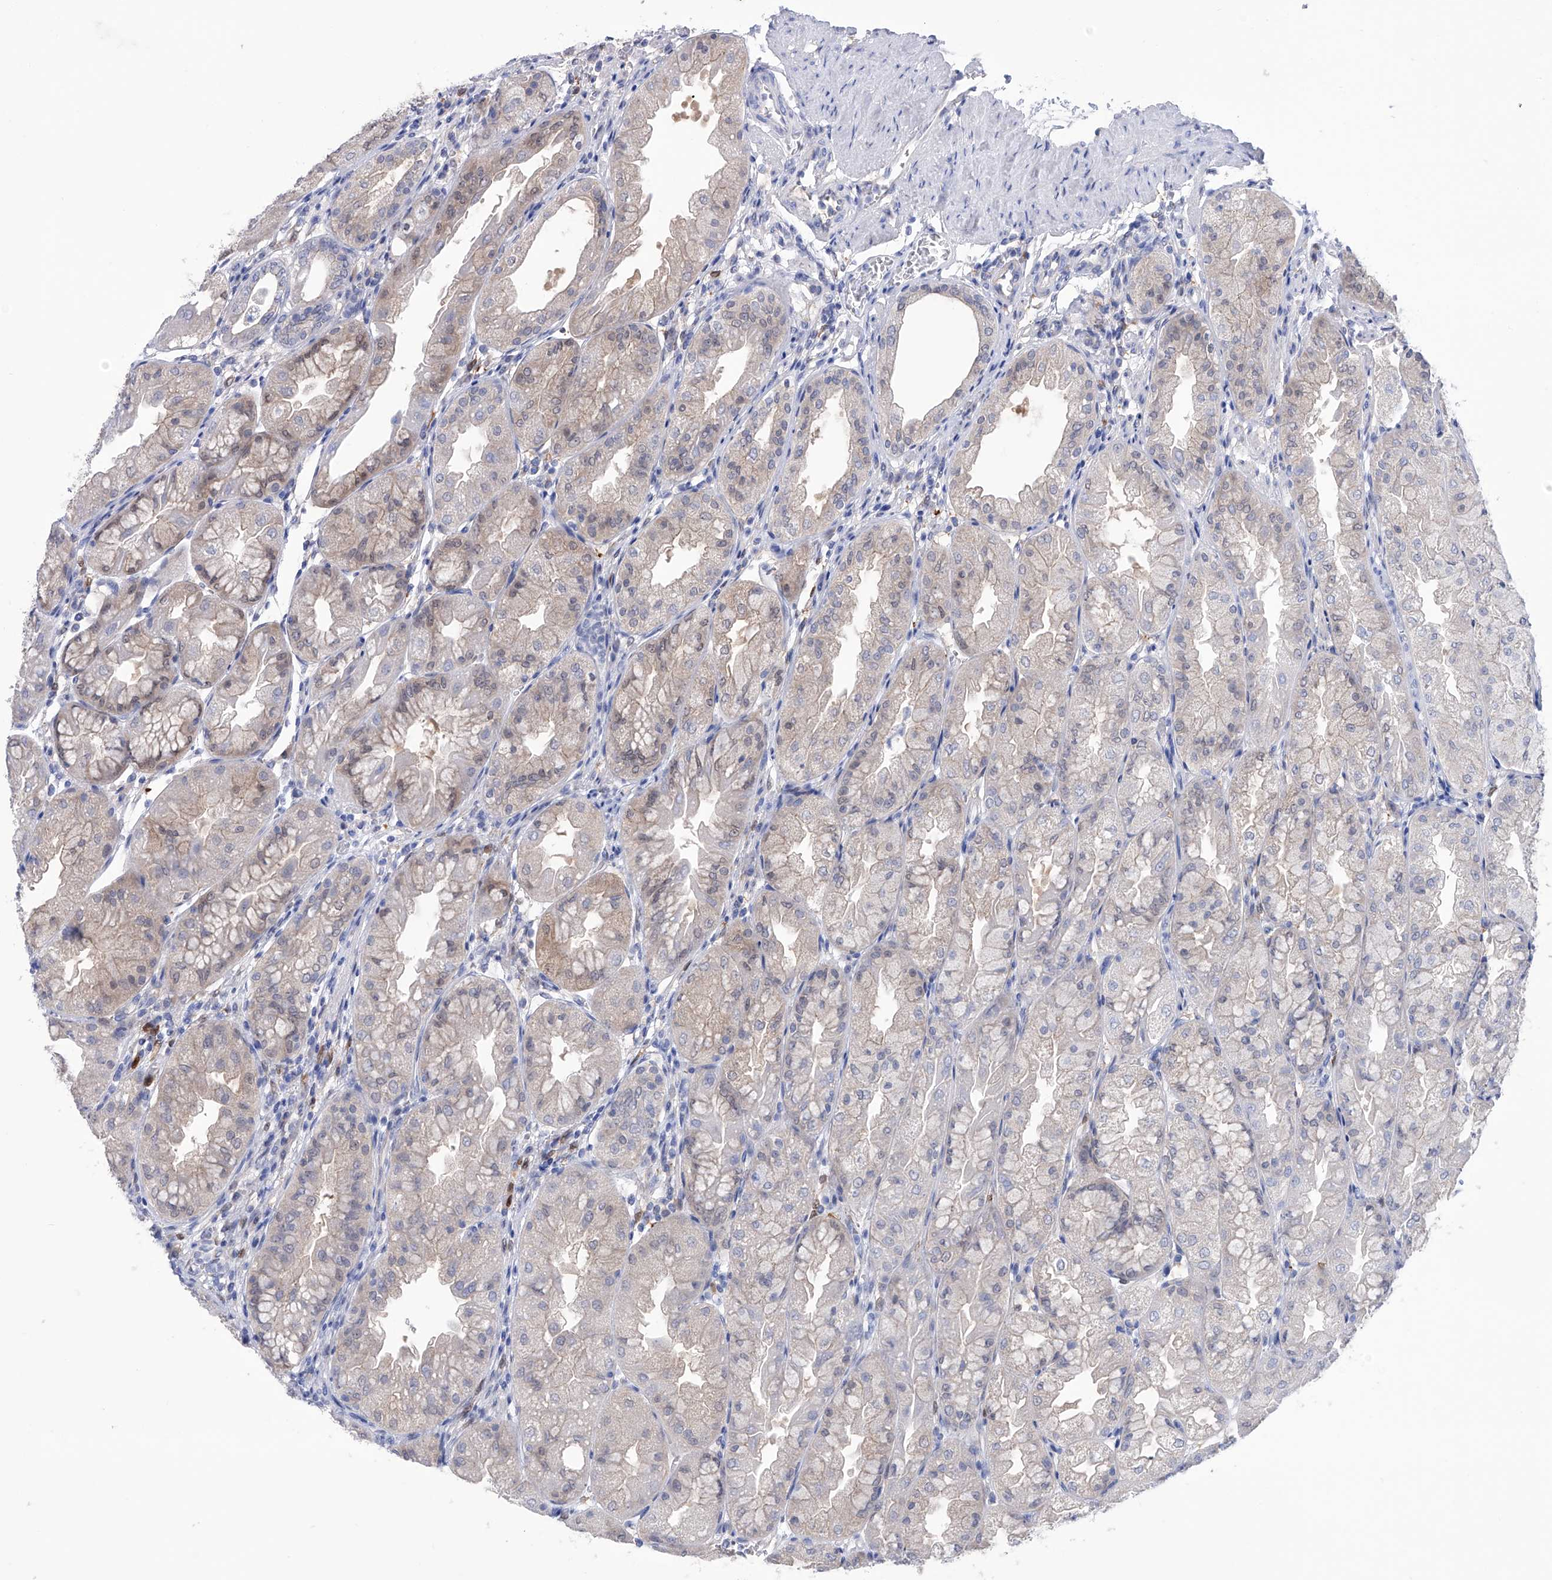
{"staining": {"intensity": "weak", "quantity": "25%-75%", "location": "cytoplasmic/membranous,nuclear"}, "tissue": "stomach", "cell_type": "Glandular cells", "image_type": "normal", "snomed": [{"axis": "morphology", "description": "Normal tissue, NOS"}, {"axis": "topography", "description": "Stomach, upper"}], "caption": "IHC staining of normal stomach, which reveals low levels of weak cytoplasmic/membranous,nuclear positivity in about 25%-75% of glandular cells indicating weak cytoplasmic/membranous,nuclear protein positivity. The staining was performed using DAB (3,3'-diaminobenzidine) (brown) for protein detection and nuclei were counterstained in hematoxylin (blue).", "gene": "PGM3", "patient": {"sex": "male", "age": 47}}